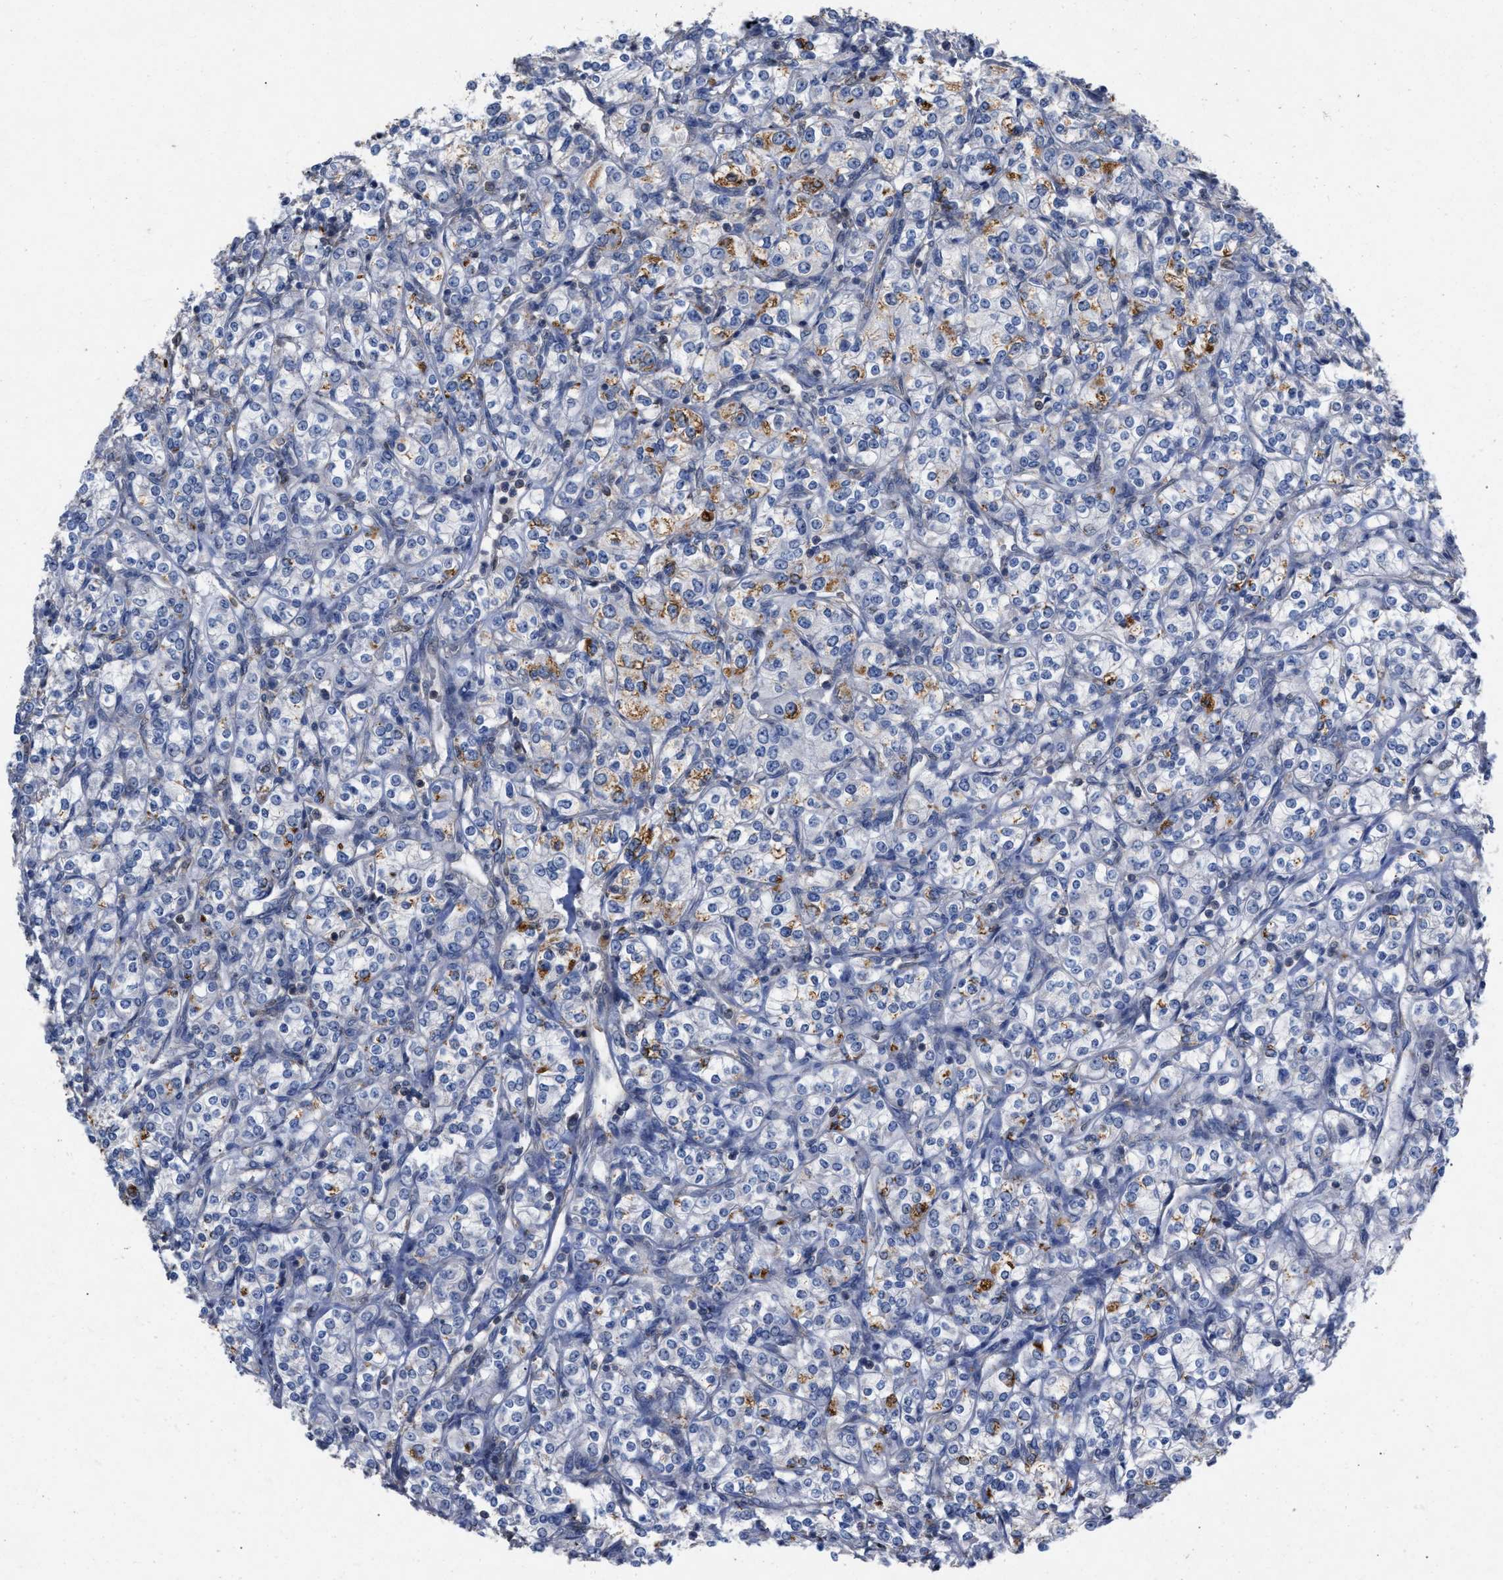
{"staining": {"intensity": "moderate", "quantity": "<25%", "location": "cytoplasmic/membranous"}, "tissue": "renal cancer", "cell_type": "Tumor cells", "image_type": "cancer", "snomed": [{"axis": "morphology", "description": "Adenocarcinoma, NOS"}, {"axis": "topography", "description": "Kidney"}], "caption": "Renal adenocarcinoma was stained to show a protein in brown. There is low levels of moderate cytoplasmic/membranous staining in approximately <25% of tumor cells.", "gene": "TMEM131", "patient": {"sex": "male", "age": 77}}